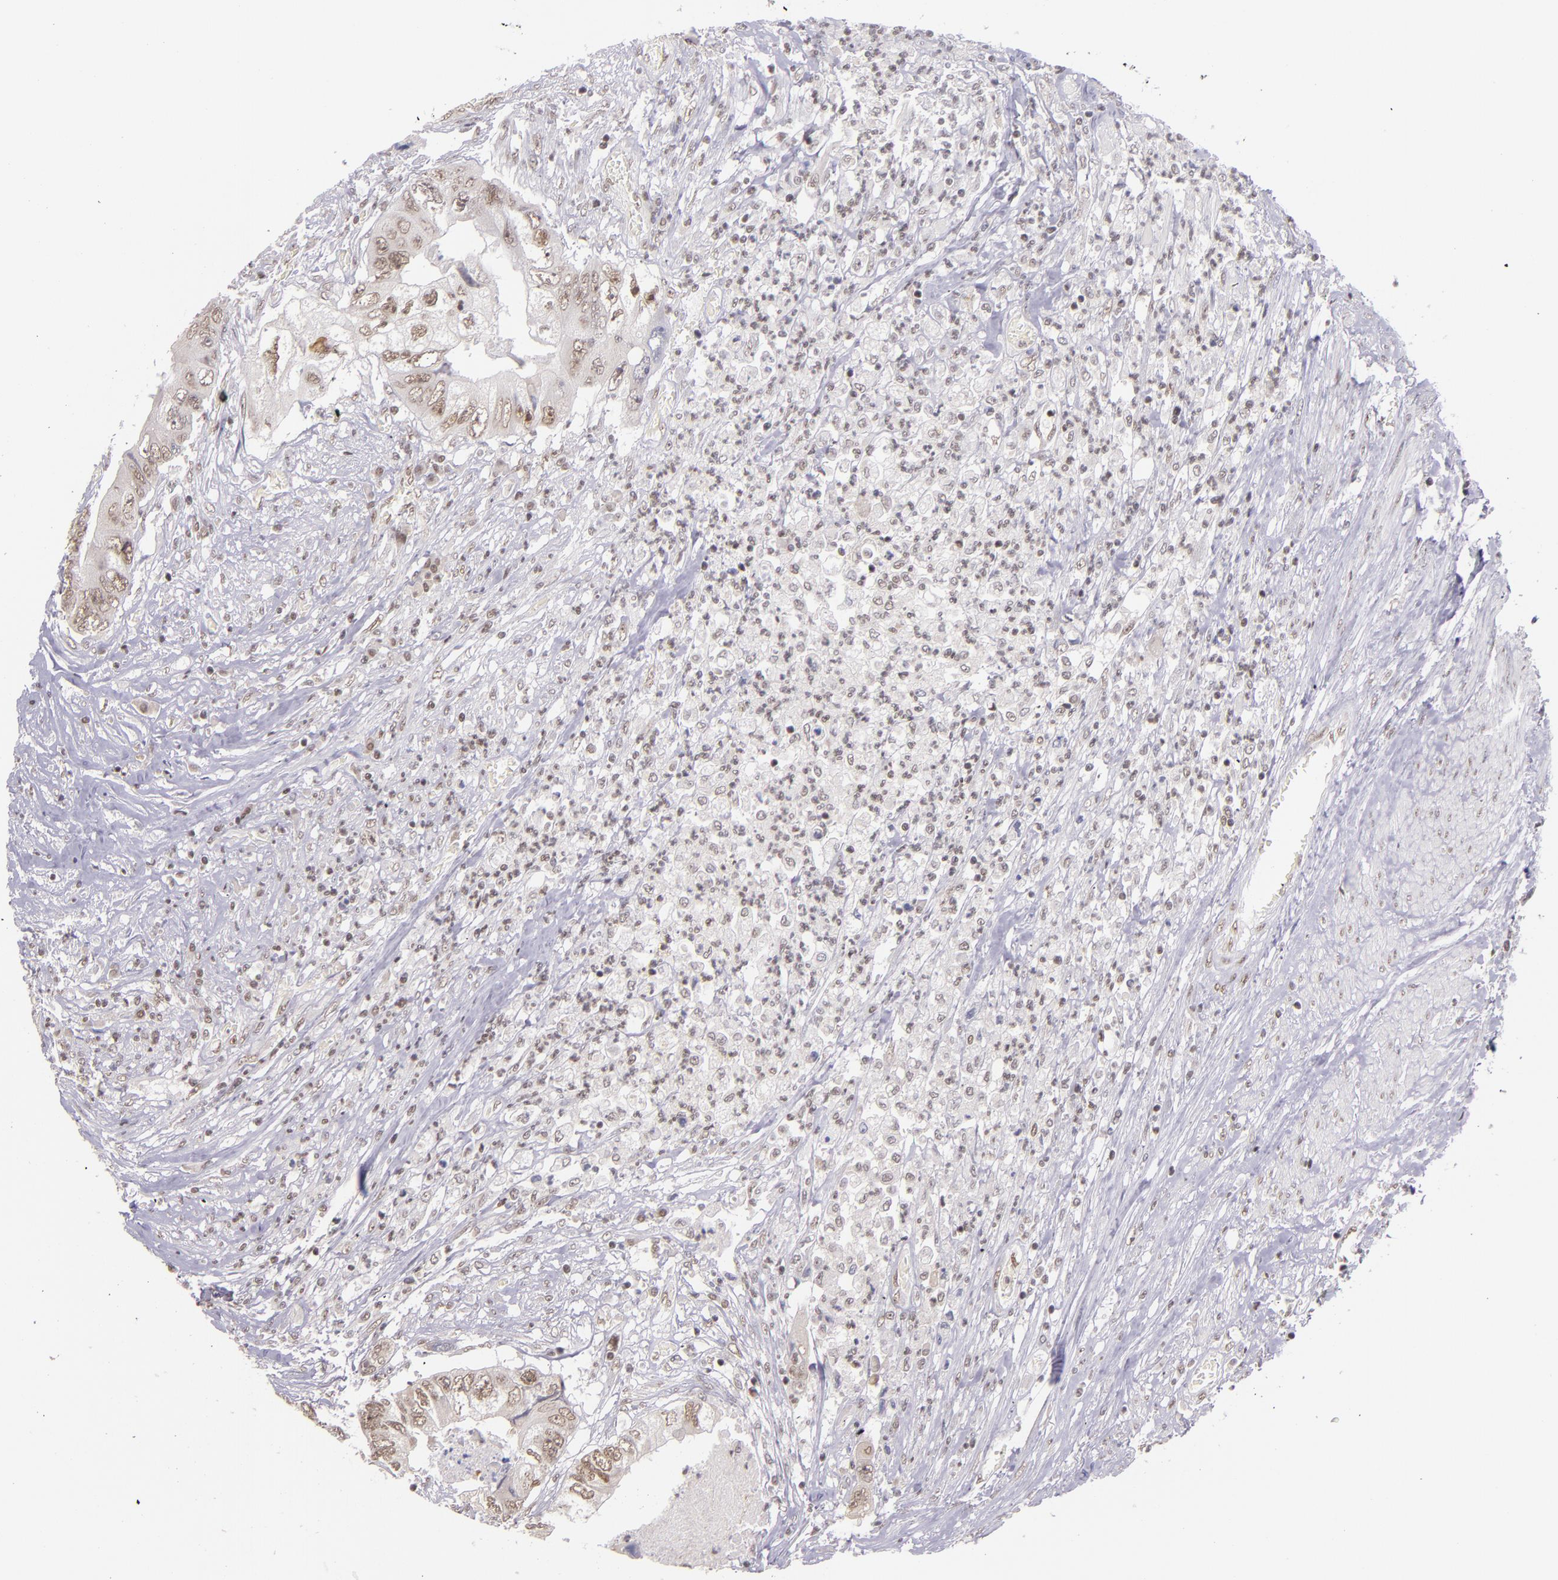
{"staining": {"intensity": "moderate", "quantity": ">75%", "location": "nuclear"}, "tissue": "colorectal cancer", "cell_type": "Tumor cells", "image_type": "cancer", "snomed": [{"axis": "morphology", "description": "Adenocarcinoma, NOS"}, {"axis": "topography", "description": "Rectum"}], "caption": "Immunohistochemistry staining of adenocarcinoma (colorectal), which reveals medium levels of moderate nuclear expression in approximately >75% of tumor cells indicating moderate nuclear protein positivity. The staining was performed using DAB (3,3'-diaminobenzidine) (brown) for protein detection and nuclei were counterstained in hematoxylin (blue).", "gene": "ZNF148", "patient": {"sex": "female", "age": 82}}